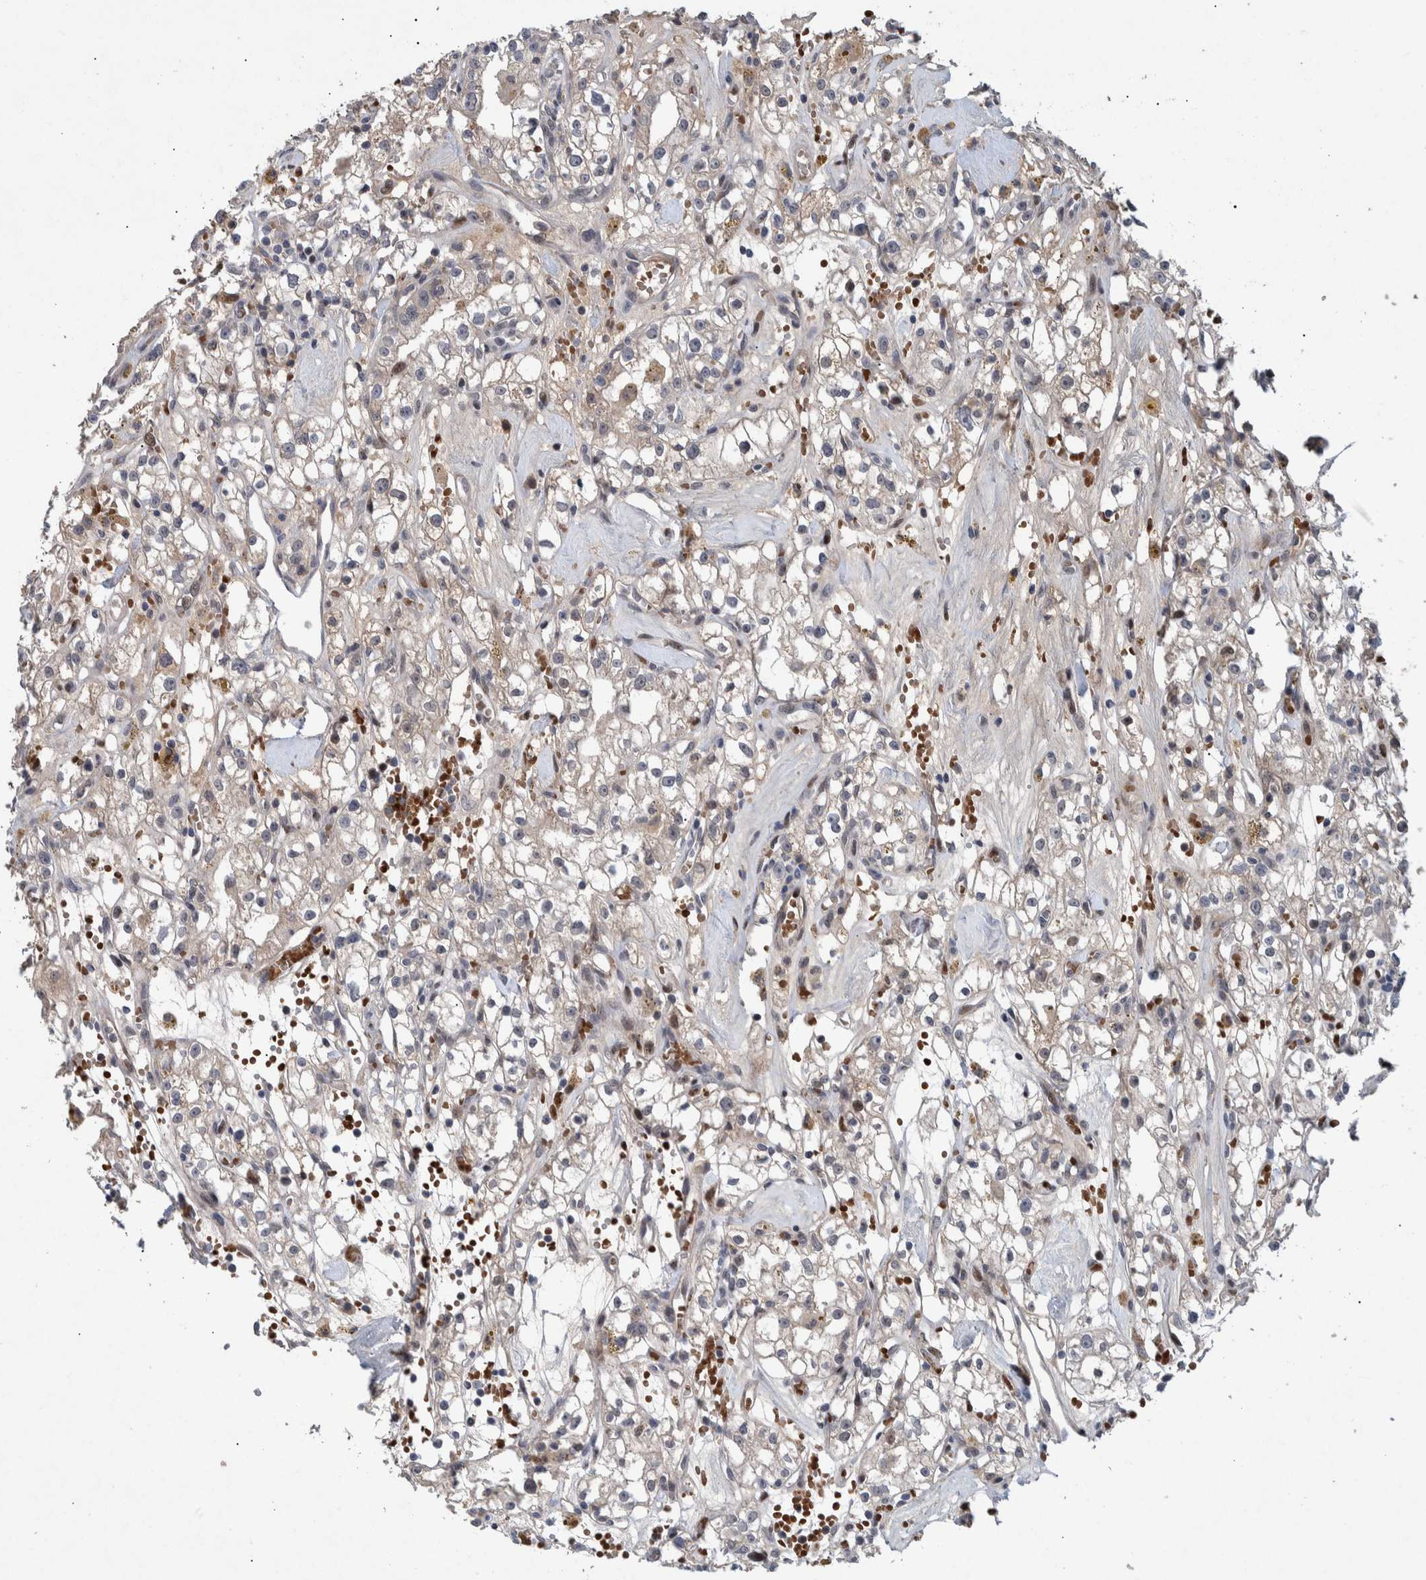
{"staining": {"intensity": "weak", "quantity": ">75%", "location": "cytoplasmic/membranous"}, "tissue": "renal cancer", "cell_type": "Tumor cells", "image_type": "cancer", "snomed": [{"axis": "morphology", "description": "Adenocarcinoma, NOS"}, {"axis": "topography", "description": "Kidney"}], "caption": "Immunohistochemistry of adenocarcinoma (renal) demonstrates low levels of weak cytoplasmic/membranous staining in approximately >75% of tumor cells.", "gene": "ESRP1", "patient": {"sex": "male", "age": 56}}